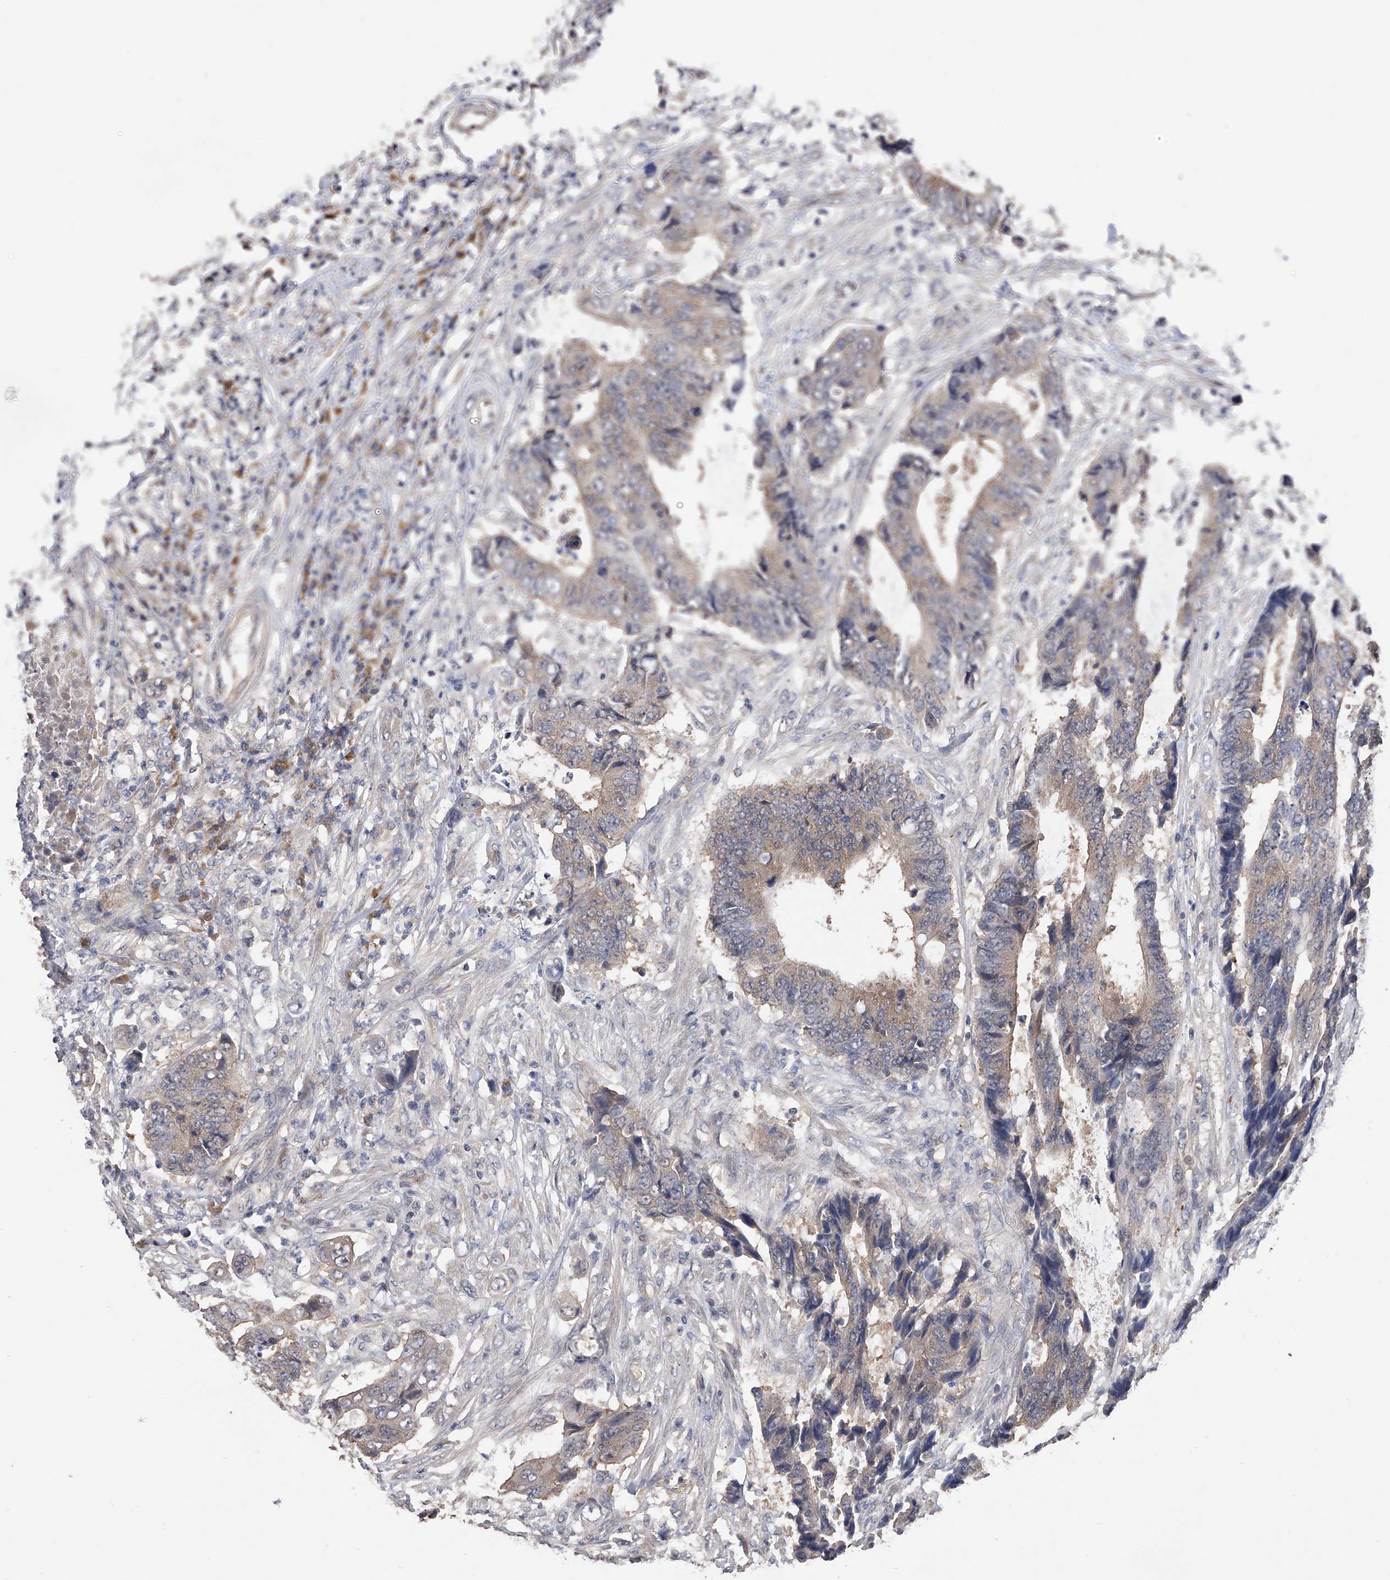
{"staining": {"intensity": "negative", "quantity": "none", "location": "none"}, "tissue": "colorectal cancer", "cell_type": "Tumor cells", "image_type": "cancer", "snomed": [{"axis": "morphology", "description": "Adenocarcinoma, NOS"}, {"axis": "topography", "description": "Rectum"}], "caption": "Protein analysis of colorectal cancer reveals no significant expression in tumor cells.", "gene": "CFAP298", "patient": {"sex": "male", "age": 84}}